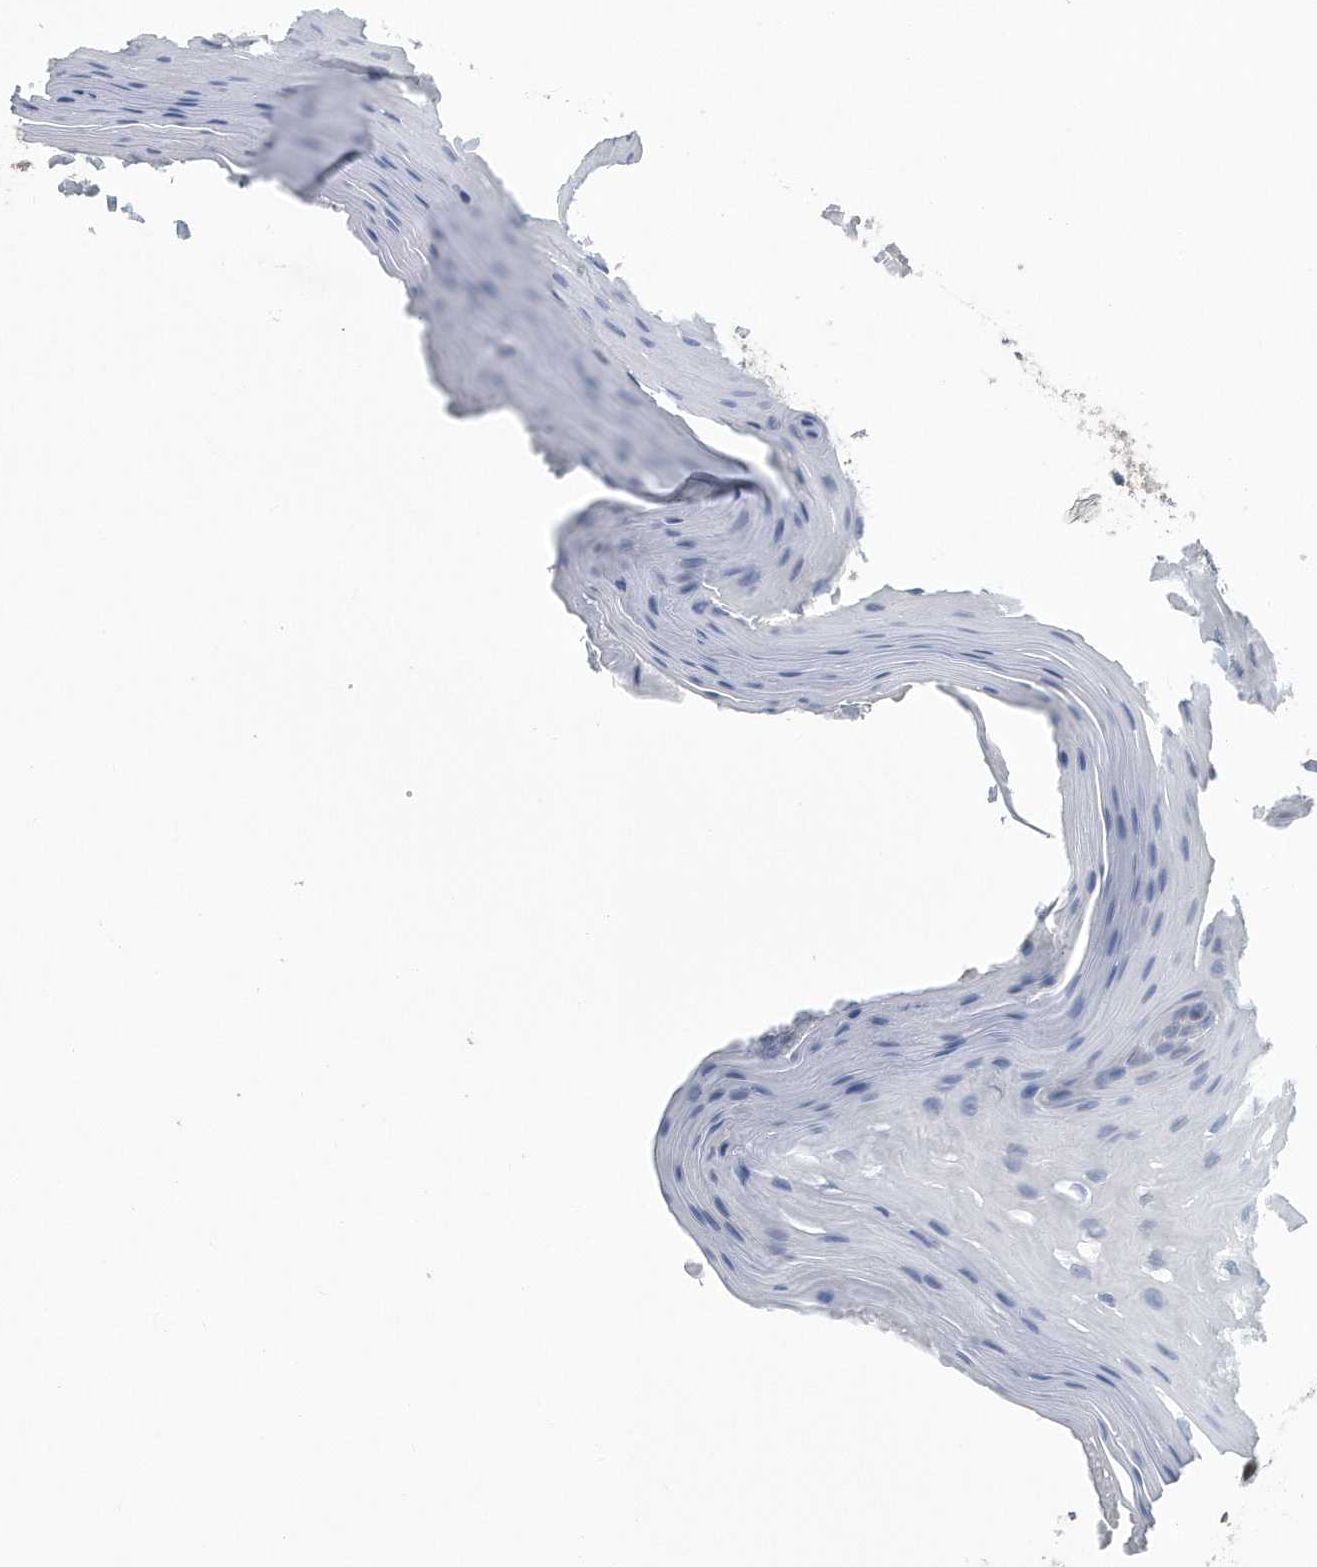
{"staining": {"intensity": "strong", "quantity": "<25%", "location": "nuclear"}, "tissue": "oral mucosa", "cell_type": "Squamous epithelial cells", "image_type": "normal", "snomed": [{"axis": "morphology", "description": "Normal tissue, NOS"}, {"axis": "morphology", "description": "Squamous cell carcinoma, NOS"}, {"axis": "topography", "description": "Skeletal muscle"}, {"axis": "topography", "description": "Oral tissue"}, {"axis": "topography", "description": "Salivary gland"}, {"axis": "topography", "description": "Head-Neck"}], "caption": "IHC micrograph of unremarkable human oral mucosa stained for a protein (brown), which shows medium levels of strong nuclear expression in about <25% of squamous epithelial cells.", "gene": "PCNA", "patient": {"sex": "male", "age": 54}}